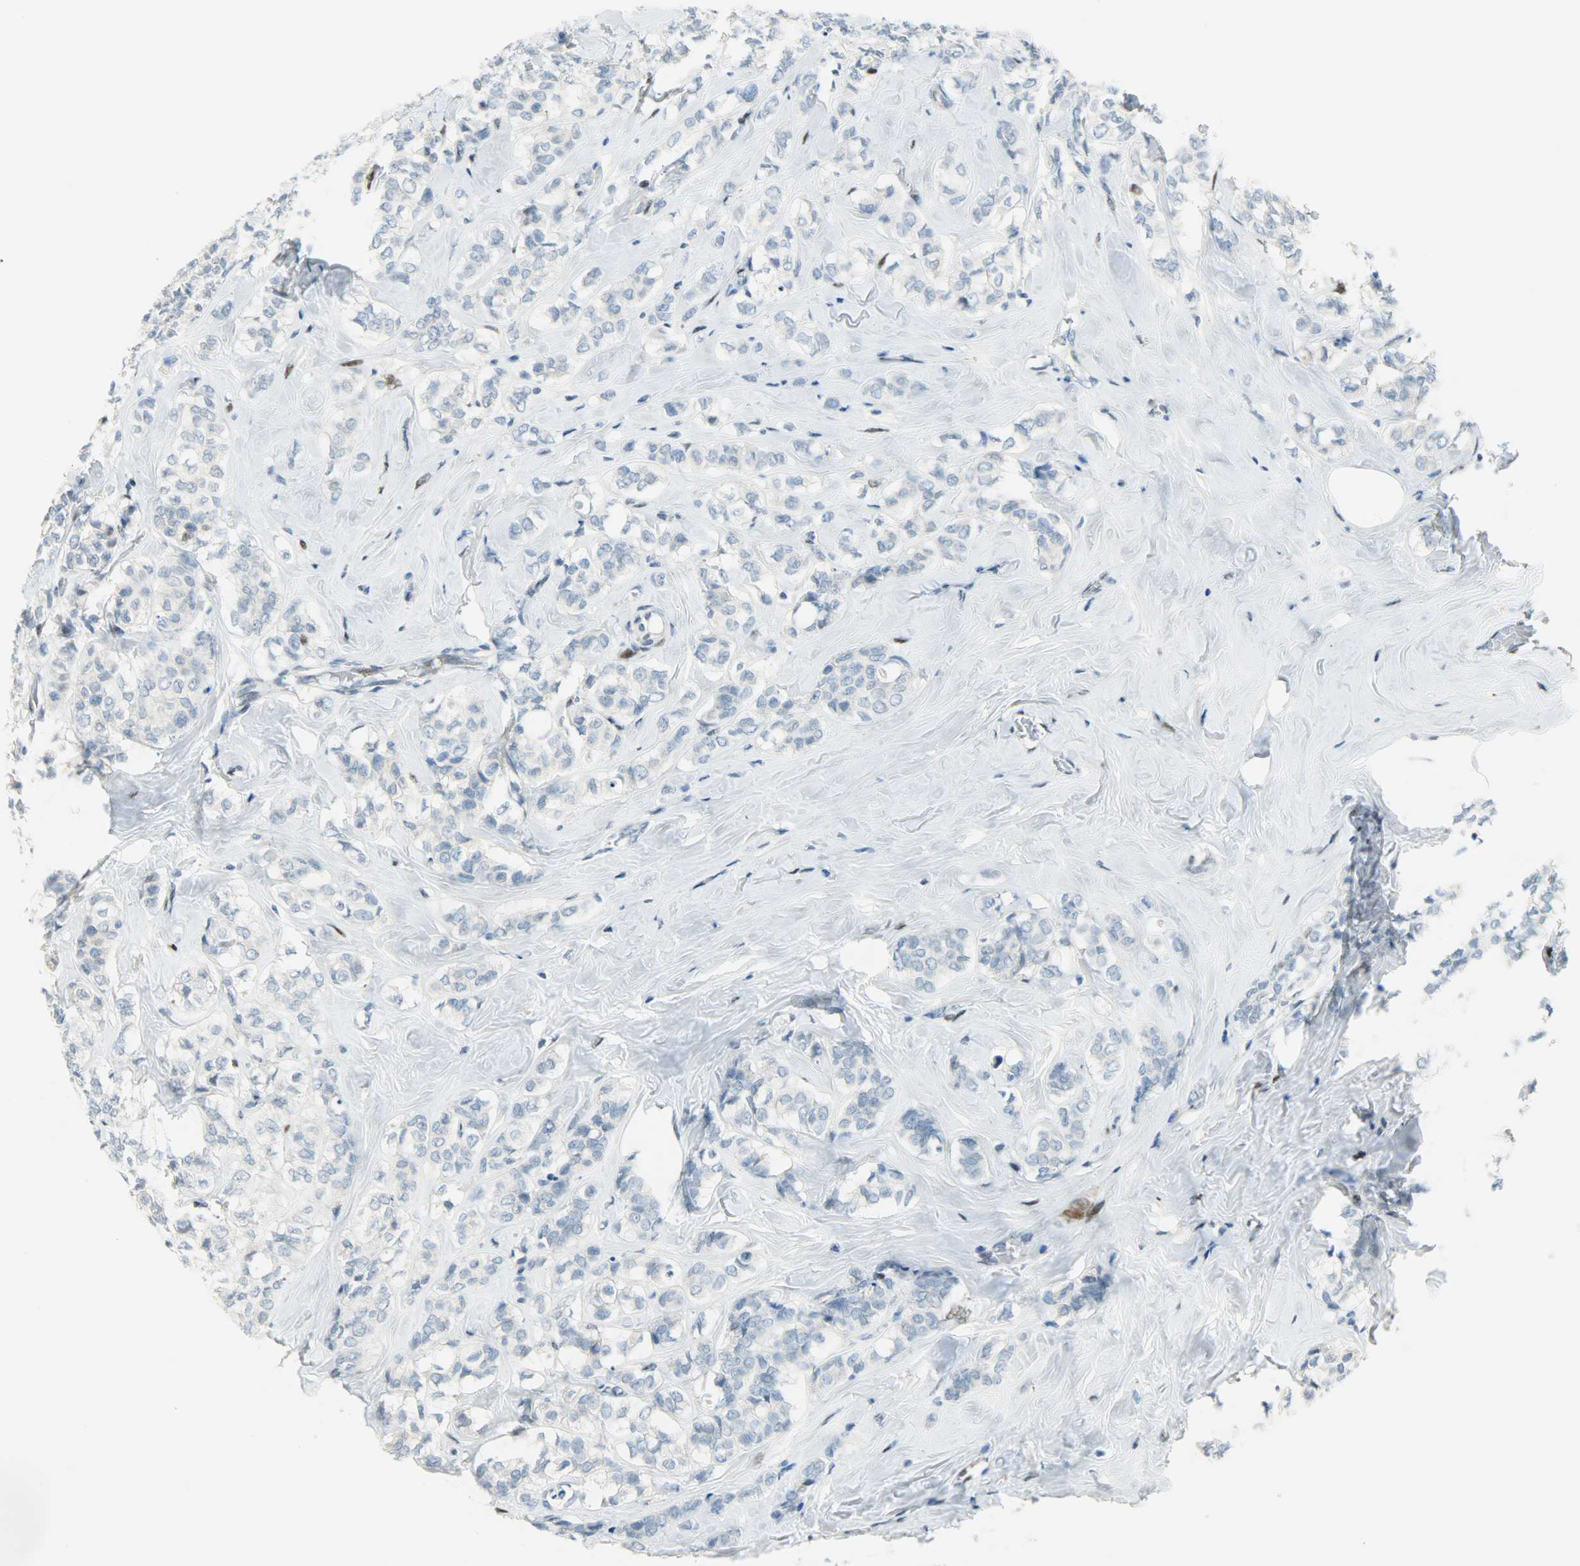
{"staining": {"intensity": "weak", "quantity": "<25%", "location": "nuclear"}, "tissue": "breast cancer", "cell_type": "Tumor cells", "image_type": "cancer", "snomed": [{"axis": "morphology", "description": "Lobular carcinoma"}, {"axis": "topography", "description": "Breast"}], "caption": "Immunohistochemistry (IHC) image of lobular carcinoma (breast) stained for a protein (brown), which exhibits no positivity in tumor cells.", "gene": "JUNB", "patient": {"sex": "female", "age": 60}}